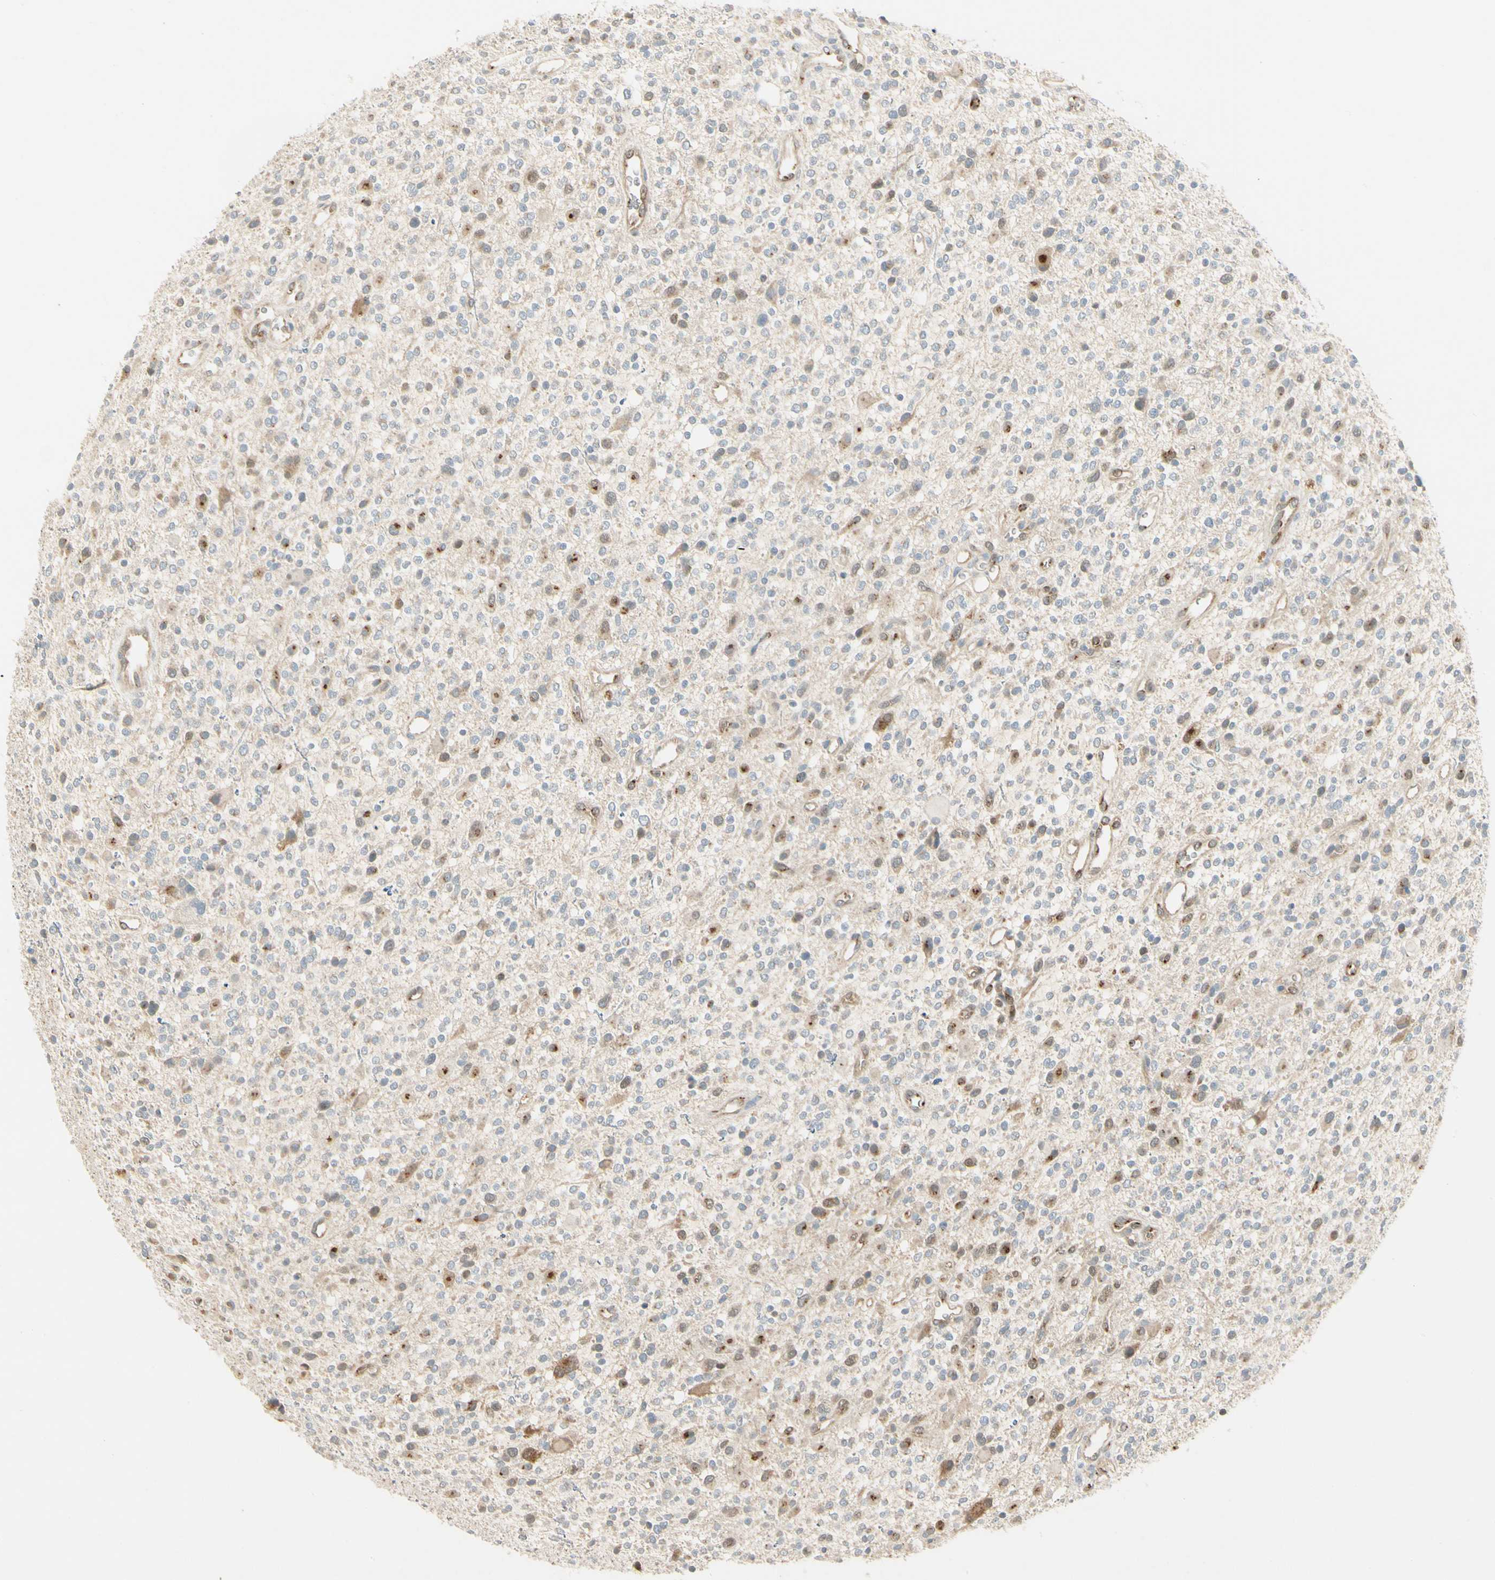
{"staining": {"intensity": "moderate", "quantity": "<25%", "location": "cytoplasmic/membranous"}, "tissue": "glioma", "cell_type": "Tumor cells", "image_type": "cancer", "snomed": [{"axis": "morphology", "description": "Glioma, malignant, High grade"}, {"axis": "topography", "description": "Brain"}], "caption": "Moderate cytoplasmic/membranous expression for a protein is present in about <25% of tumor cells of malignant glioma (high-grade) using immunohistochemistry (IHC).", "gene": "MANSC1", "patient": {"sex": "male", "age": 48}}